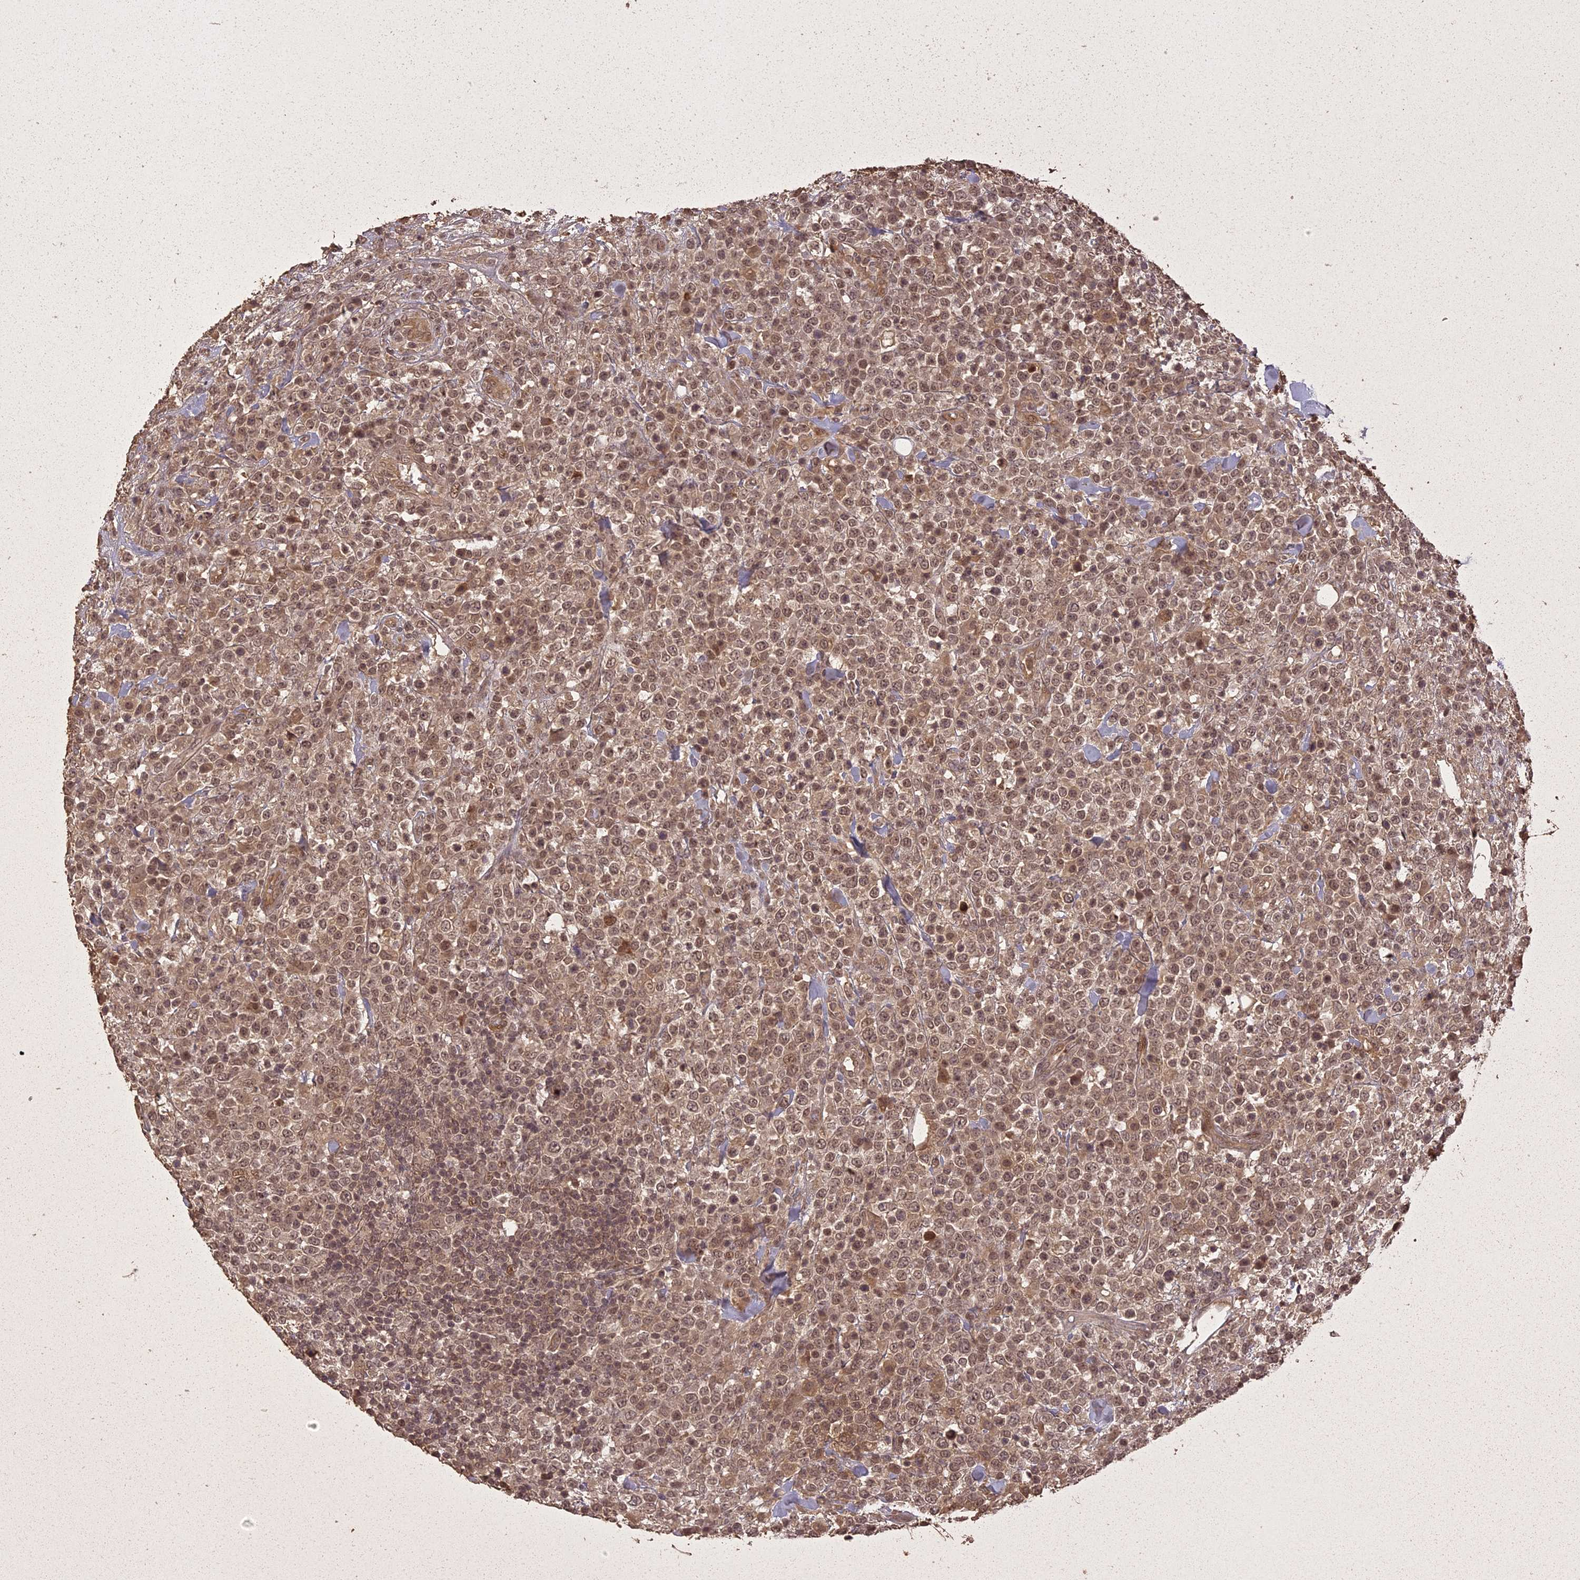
{"staining": {"intensity": "moderate", "quantity": ">75%", "location": "nuclear"}, "tissue": "lymphoma", "cell_type": "Tumor cells", "image_type": "cancer", "snomed": [{"axis": "morphology", "description": "Malignant lymphoma, non-Hodgkin's type, High grade"}, {"axis": "topography", "description": "Colon"}], "caption": "Lymphoma stained for a protein exhibits moderate nuclear positivity in tumor cells. (DAB IHC with brightfield microscopy, high magnification).", "gene": "LIN37", "patient": {"sex": "female", "age": 53}}